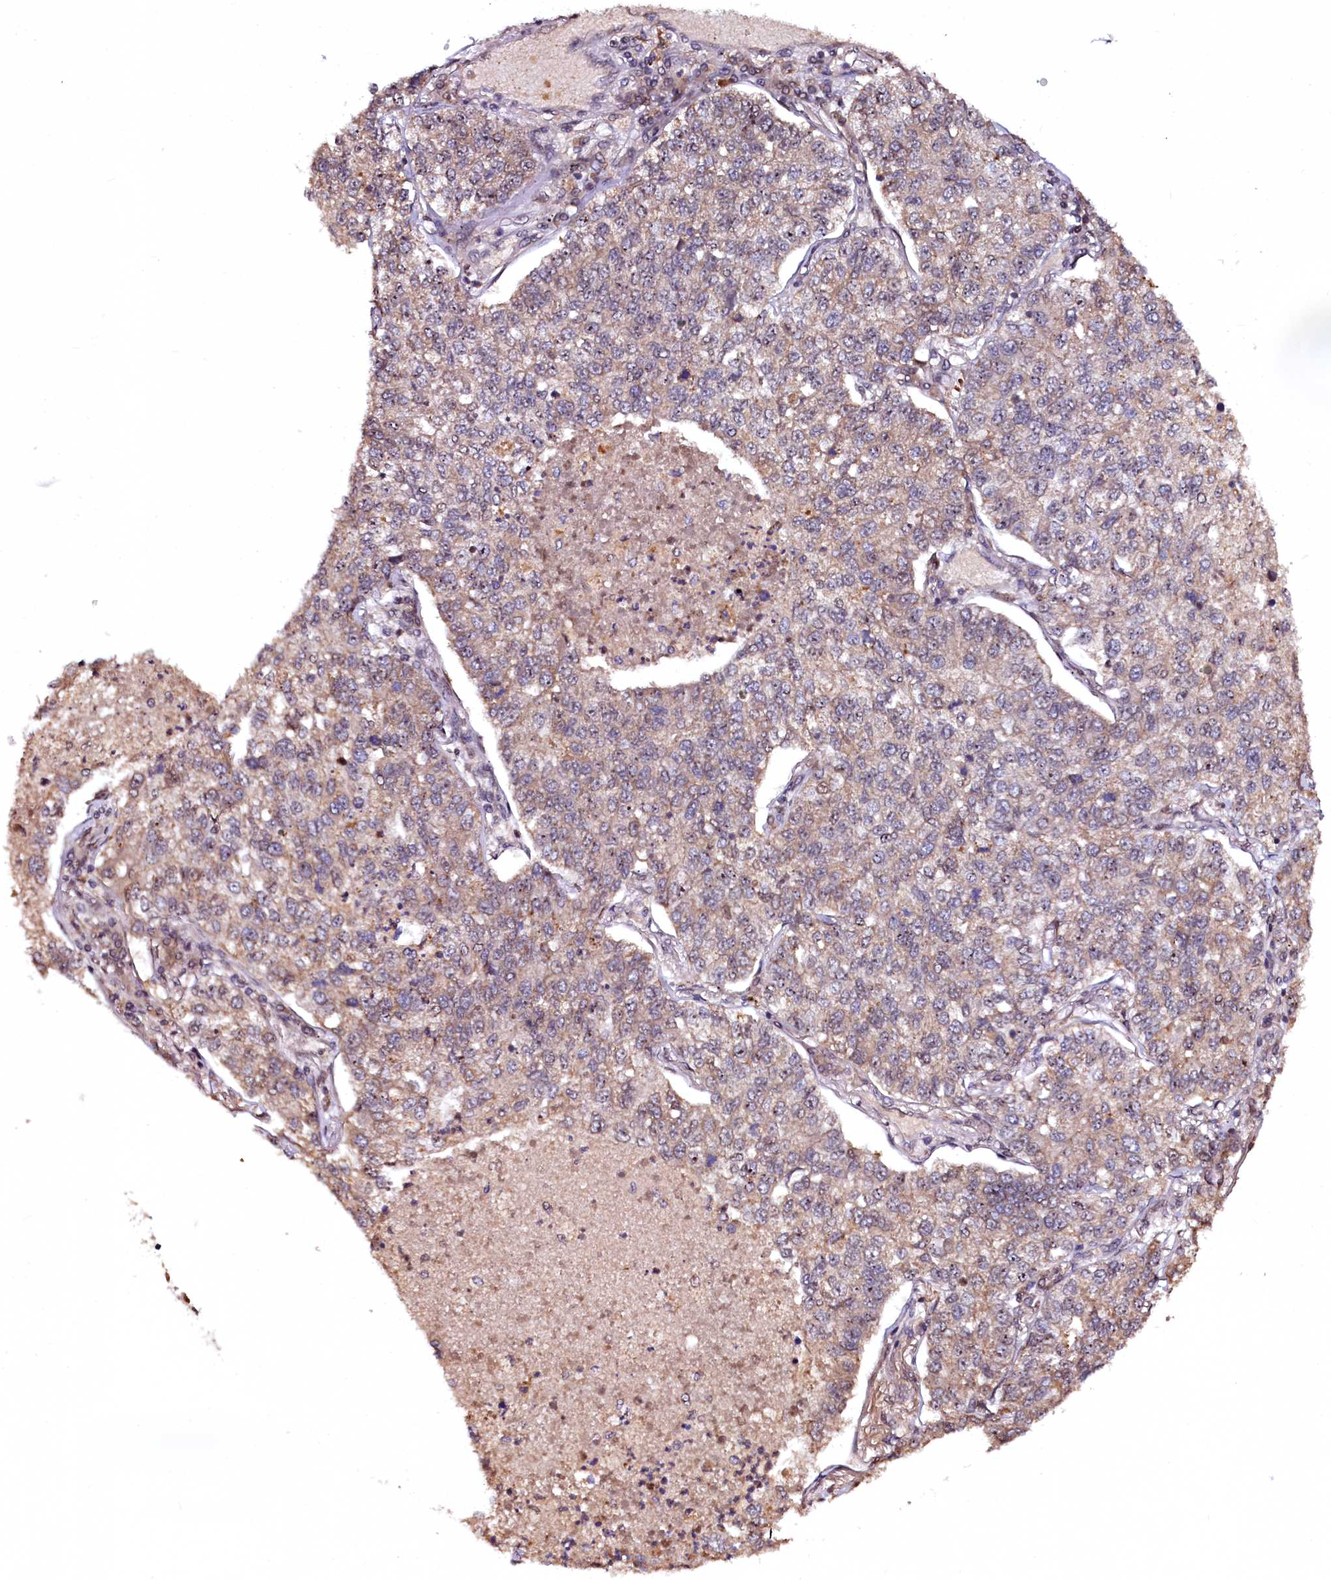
{"staining": {"intensity": "weak", "quantity": "25%-75%", "location": "cytoplasmic/membranous"}, "tissue": "lung cancer", "cell_type": "Tumor cells", "image_type": "cancer", "snomed": [{"axis": "morphology", "description": "Adenocarcinoma, NOS"}, {"axis": "topography", "description": "Lung"}], "caption": "An immunohistochemistry (IHC) histopathology image of tumor tissue is shown. Protein staining in brown shows weak cytoplasmic/membranous positivity in lung cancer (adenocarcinoma) within tumor cells.", "gene": "N4BP1", "patient": {"sex": "male", "age": 49}}